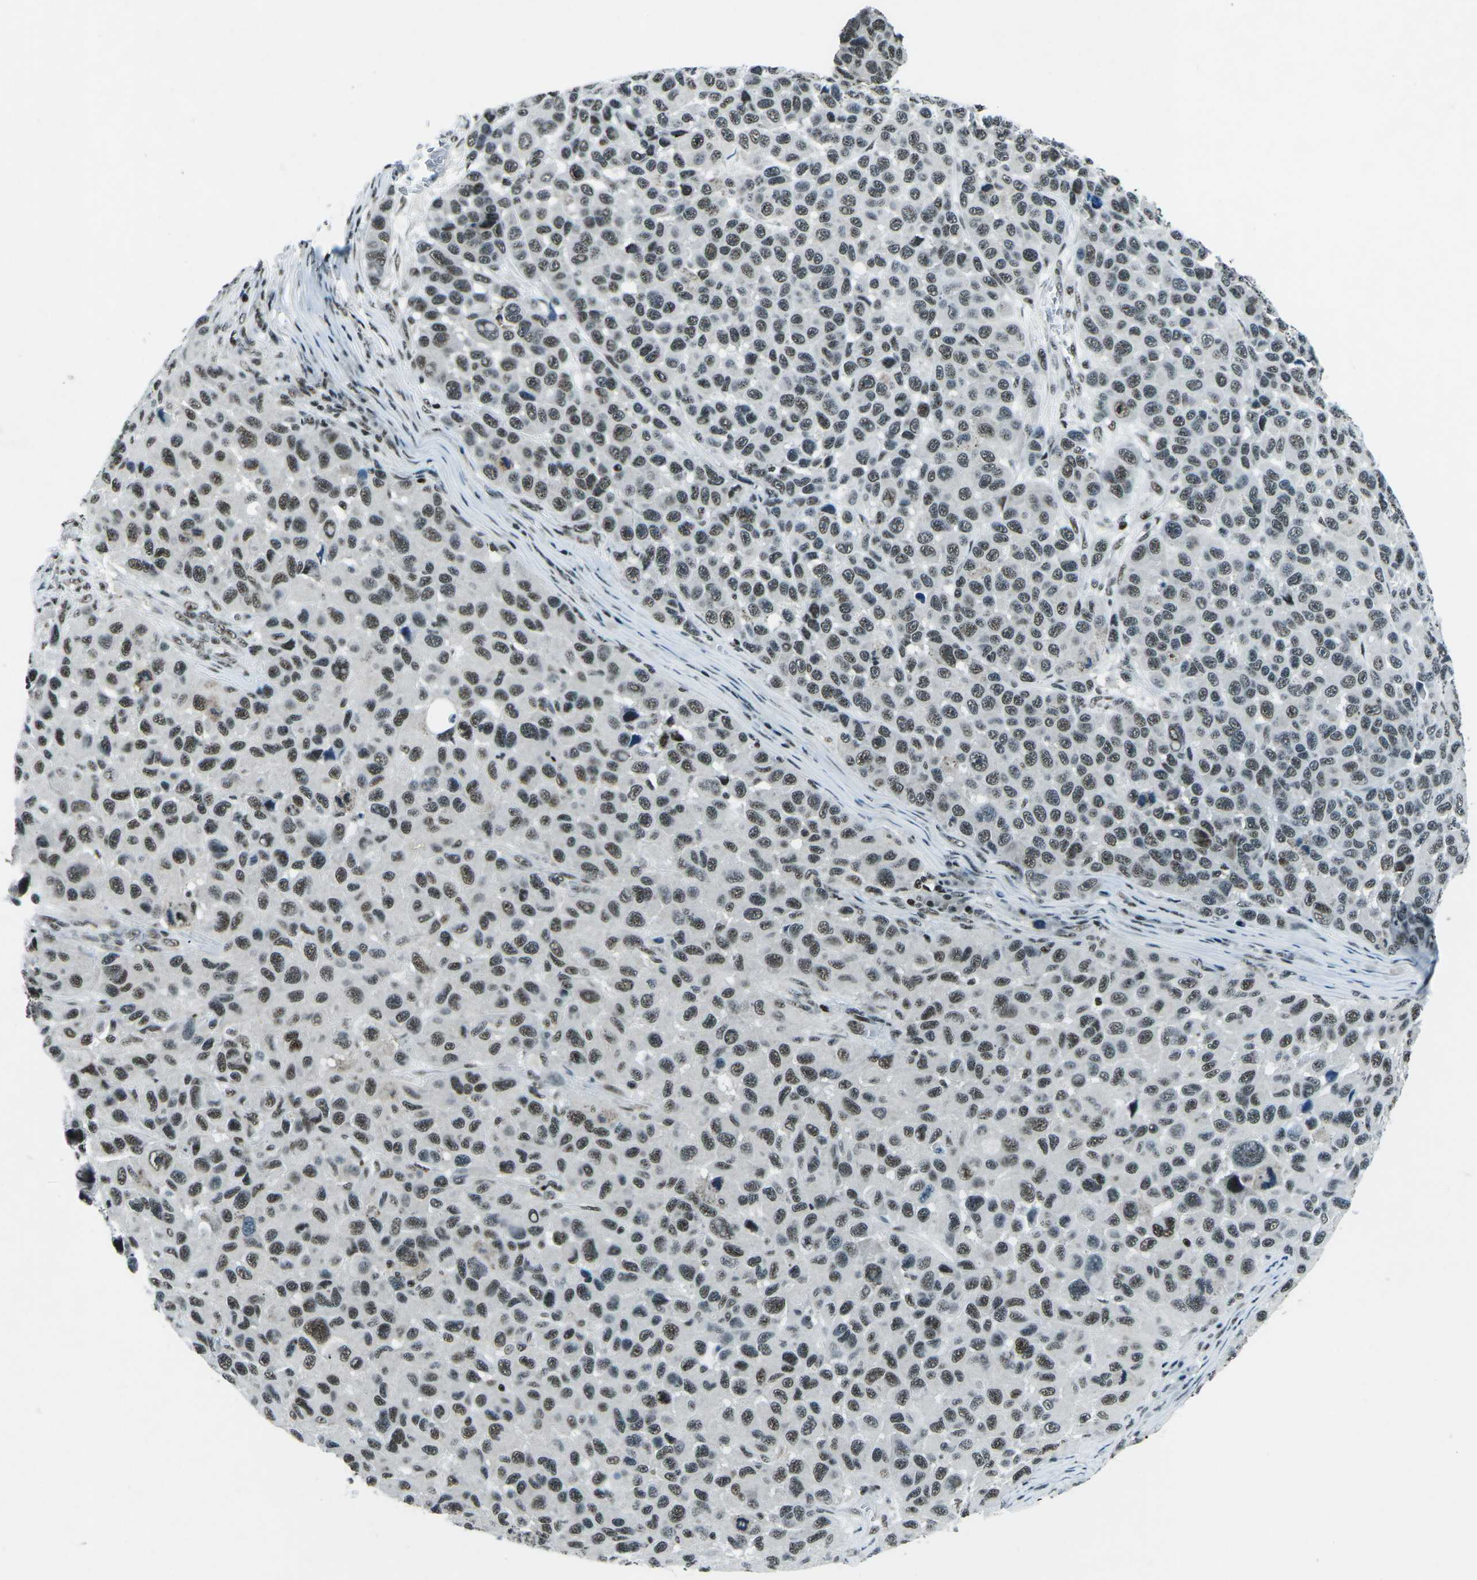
{"staining": {"intensity": "moderate", "quantity": ">75%", "location": "nuclear"}, "tissue": "melanoma", "cell_type": "Tumor cells", "image_type": "cancer", "snomed": [{"axis": "morphology", "description": "Malignant melanoma, NOS"}, {"axis": "topography", "description": "Skin"}], "caption": "Malignant melanoma stained with a protein marker reveals moderate staining in tumor cells.", "gene": "RBL2", "patient": {"sex": "male", "age": 53}}